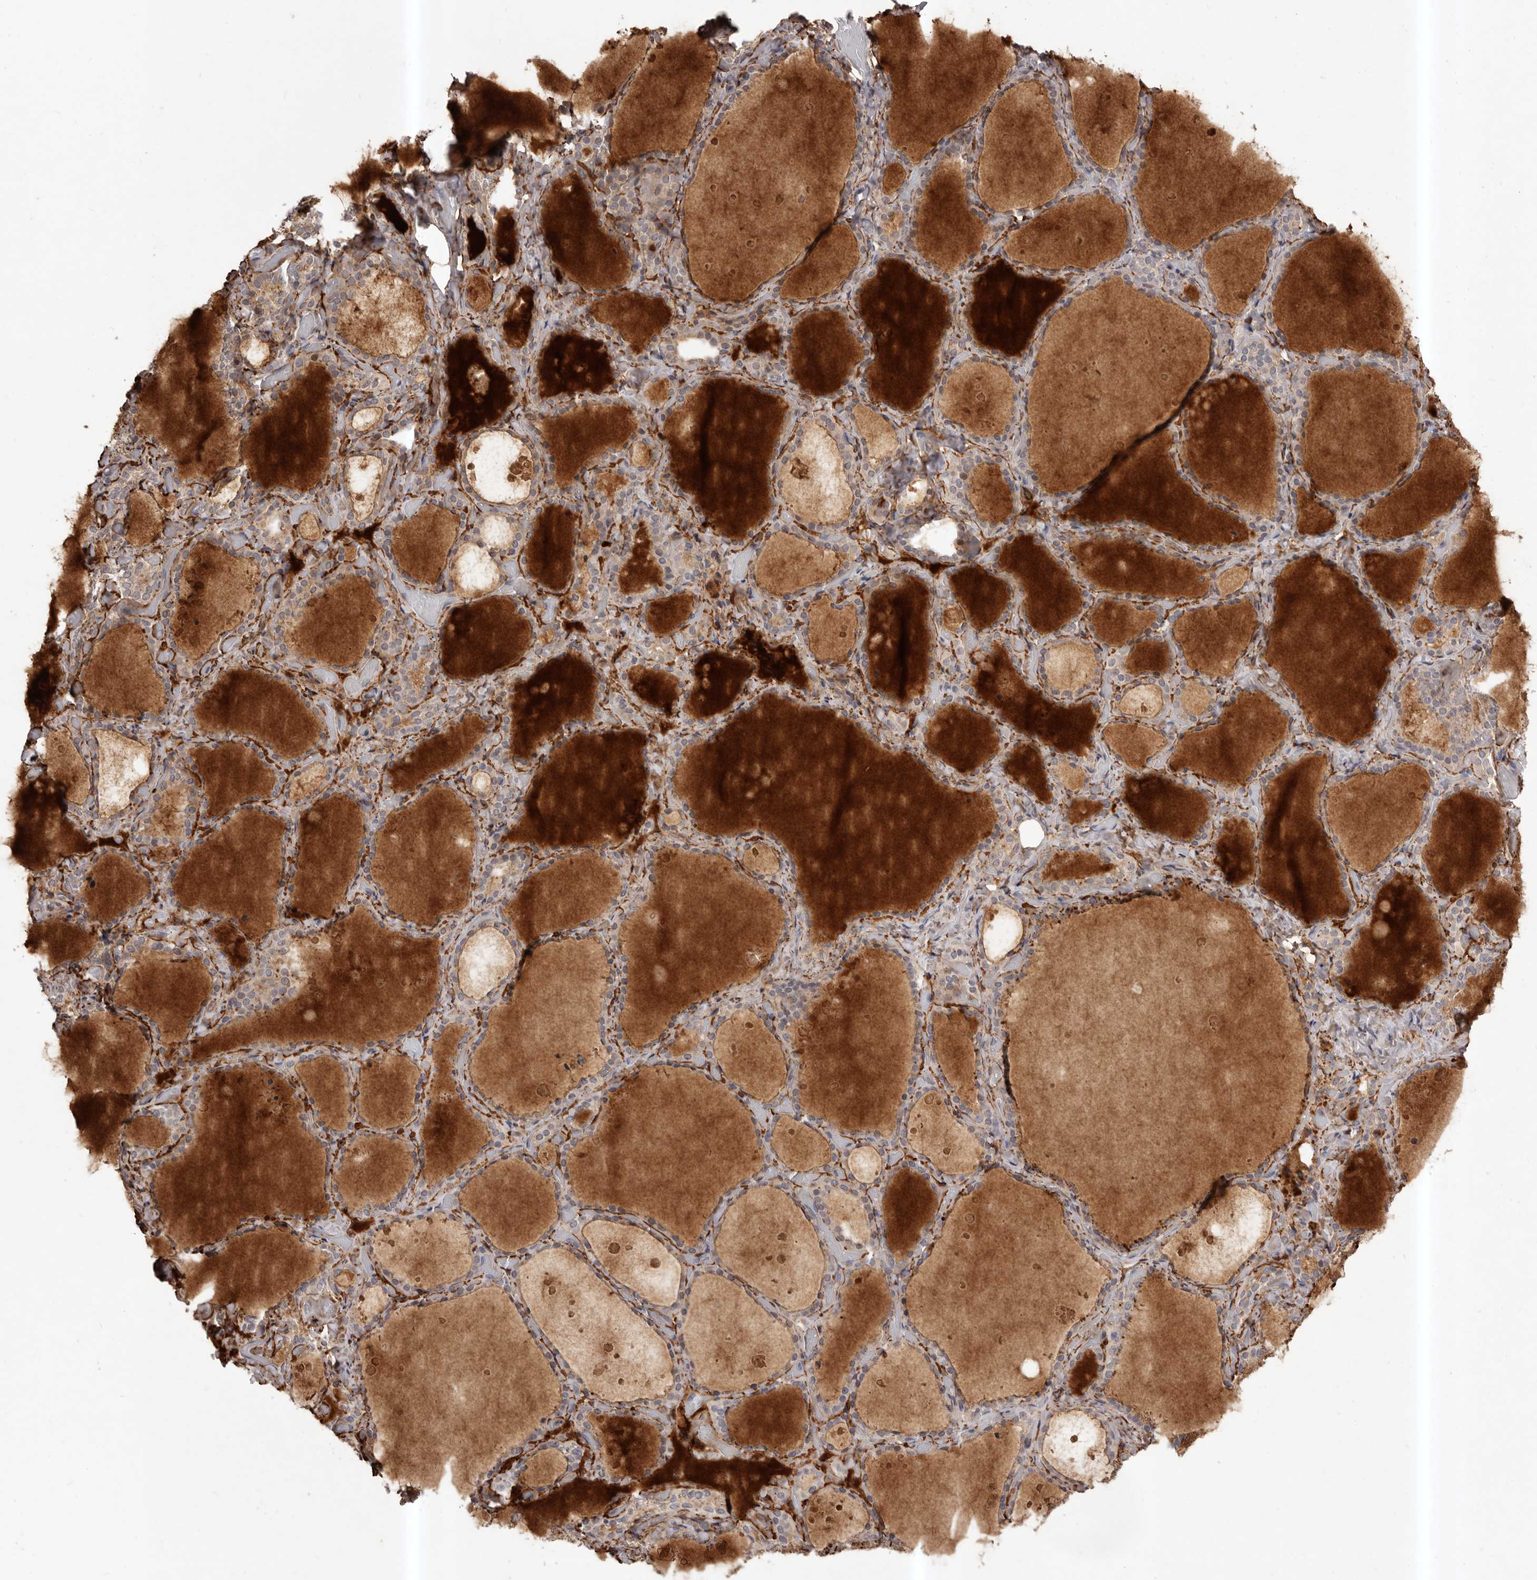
{"staining": {"intensity": "moderate", "quantity": "25%-75%", "location": "cytoplasmic/membranous"}, "tissue": "thyroid gland", "cell_type": "Glandular cells", "image_type": "normal", "snomed": [{"axis": "morphology", "description": "Normal tissue, NOS"}, {"axis": "topography", "description": "Thyroid gland"}], "caption": "This photomicrograph exhibits immunohistochemistry (IHC) staining of normal human thyroid gland, with medium moderate cytoplasmic/membranous positivity in approximately 25%-75% of glandular cells.", "gene": "HBS1L", "patient": {"sex": "female", "age": 44}}